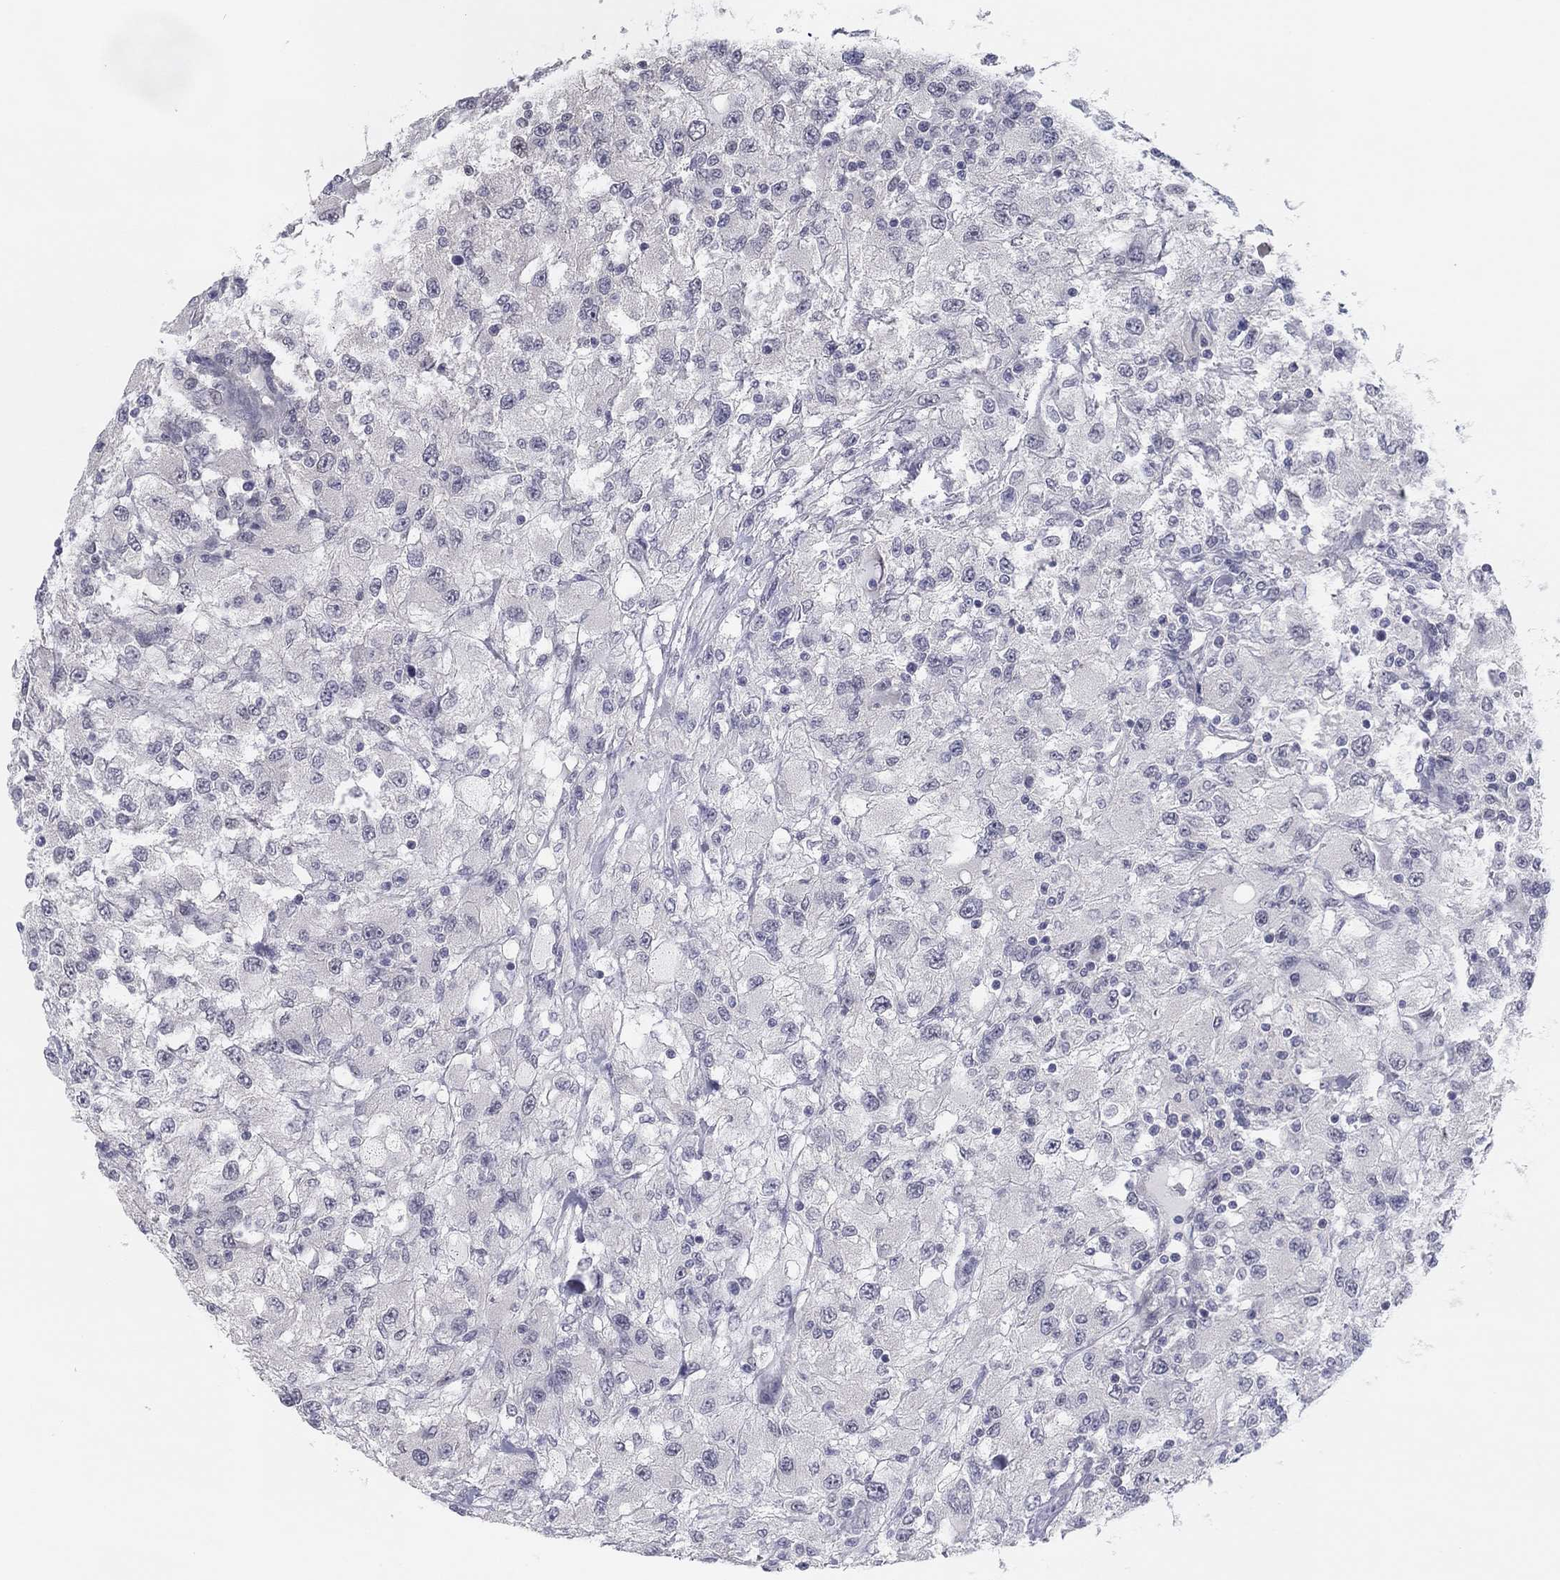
{"staining": {"intensity": "negative", "quantity": "none", "location": "none"}, "tissue": "renal cancer", "cell_type": "Tumor cells", "image_type": "cancer", "snomed": [{"axis": "morphology", "description": "Adenocarcinoma, NOS"}, {"axis": "topography", "description": "Kidney"}], "caption": "The micrograph exhibits no staining of tumor cells in renal adenocarcinoma.", "gene": "SLC22A2", "patient": {"sex": "female", "age": 67}}